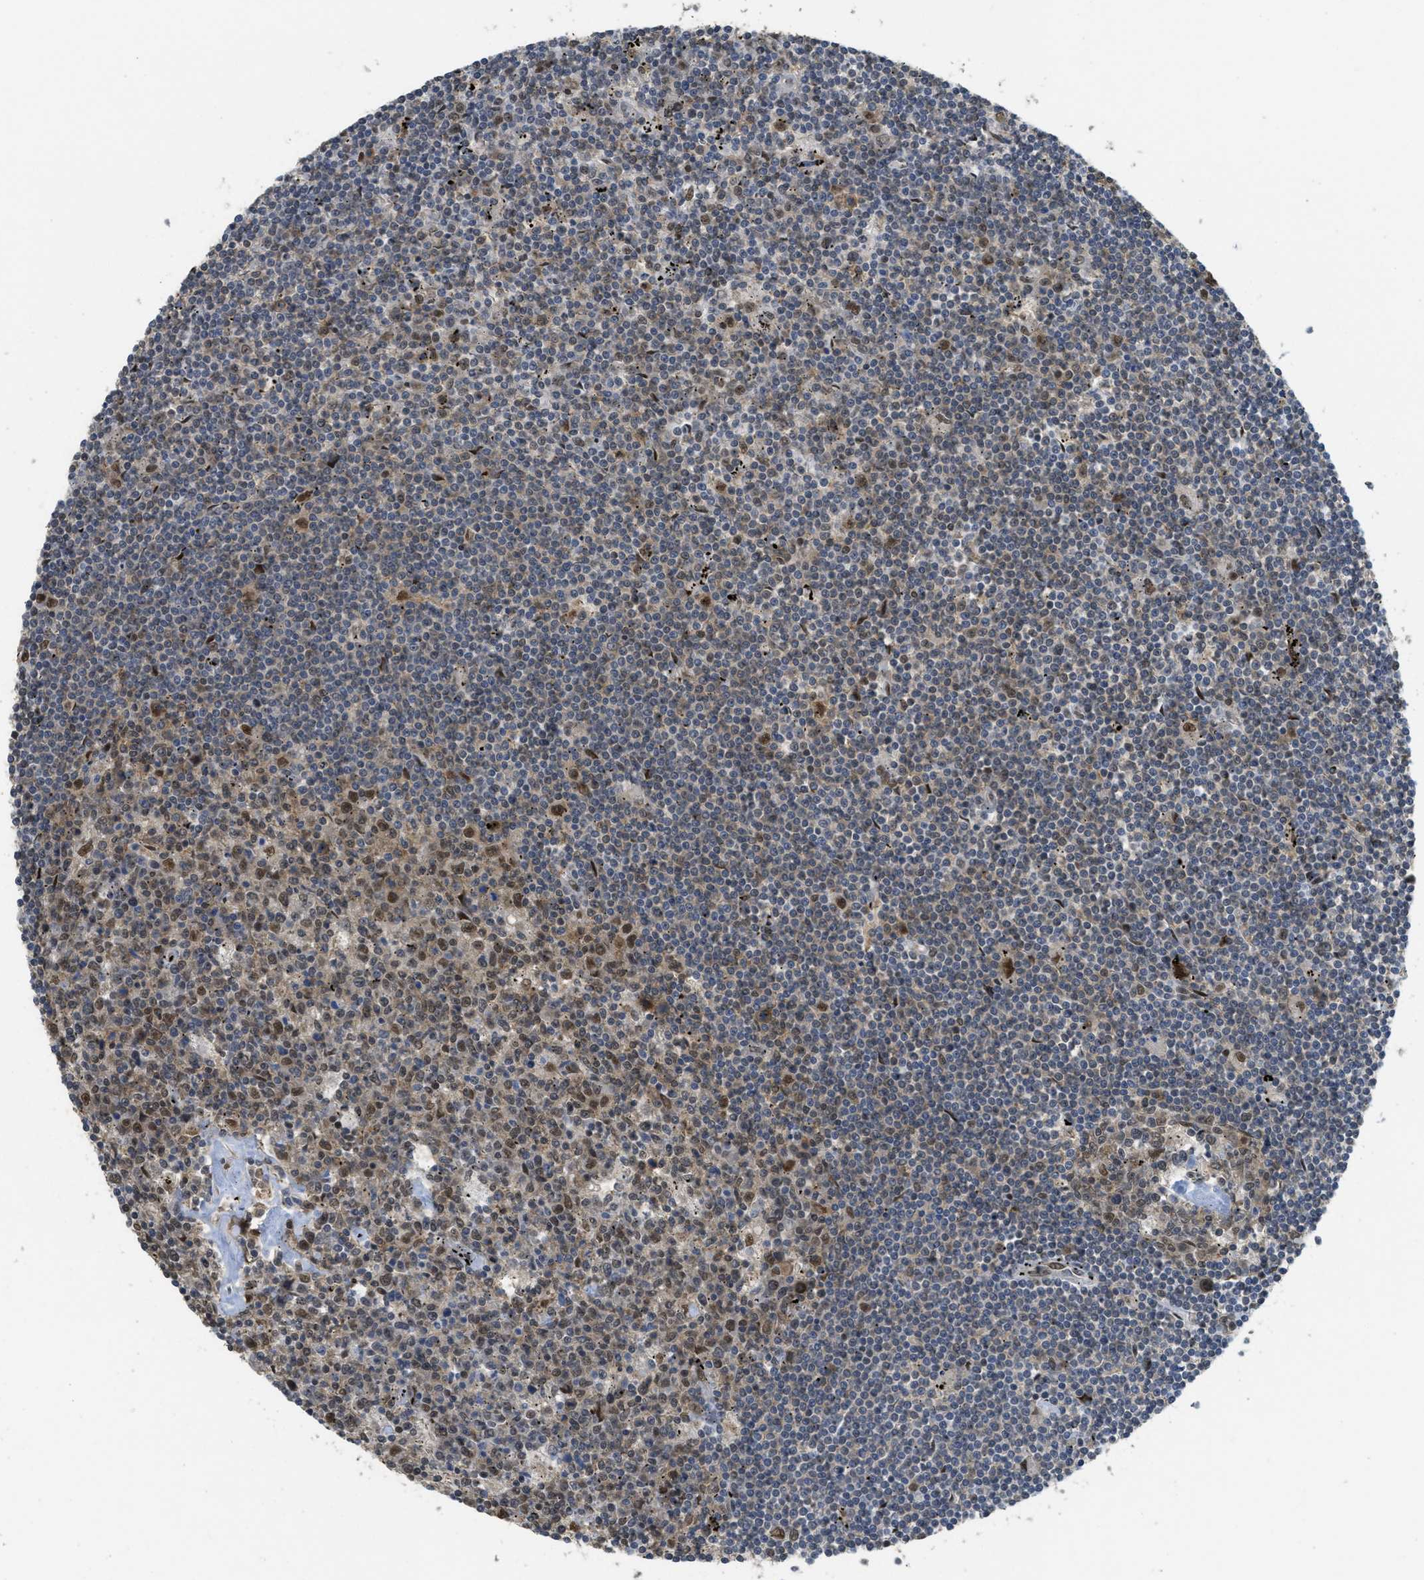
{"staining": {"intensity": "moderate", "quantity": "25%-75%", "location": "nuclear"}, "tissue": "lymphoma", "cell_type": "Tumor cells", "image_type": "cancer", "snomed": [{"axis": "morphology", "description": "Malignant lymphoma, non-Hodgkin's type, Low grade"}, {"axis": "topography", "description": "Spleen"}], "caption": "An image of malignant lymphoma, non-Hodgkin's type (low-grade) stained for a protein demonstrates moderate nuclear brown staining in tumor cells. (DAB IHC, brown staining for protein, blue staining for nuclei).", "gene": "PSMC5", "patient": {"sex": "male", "age": 76}}